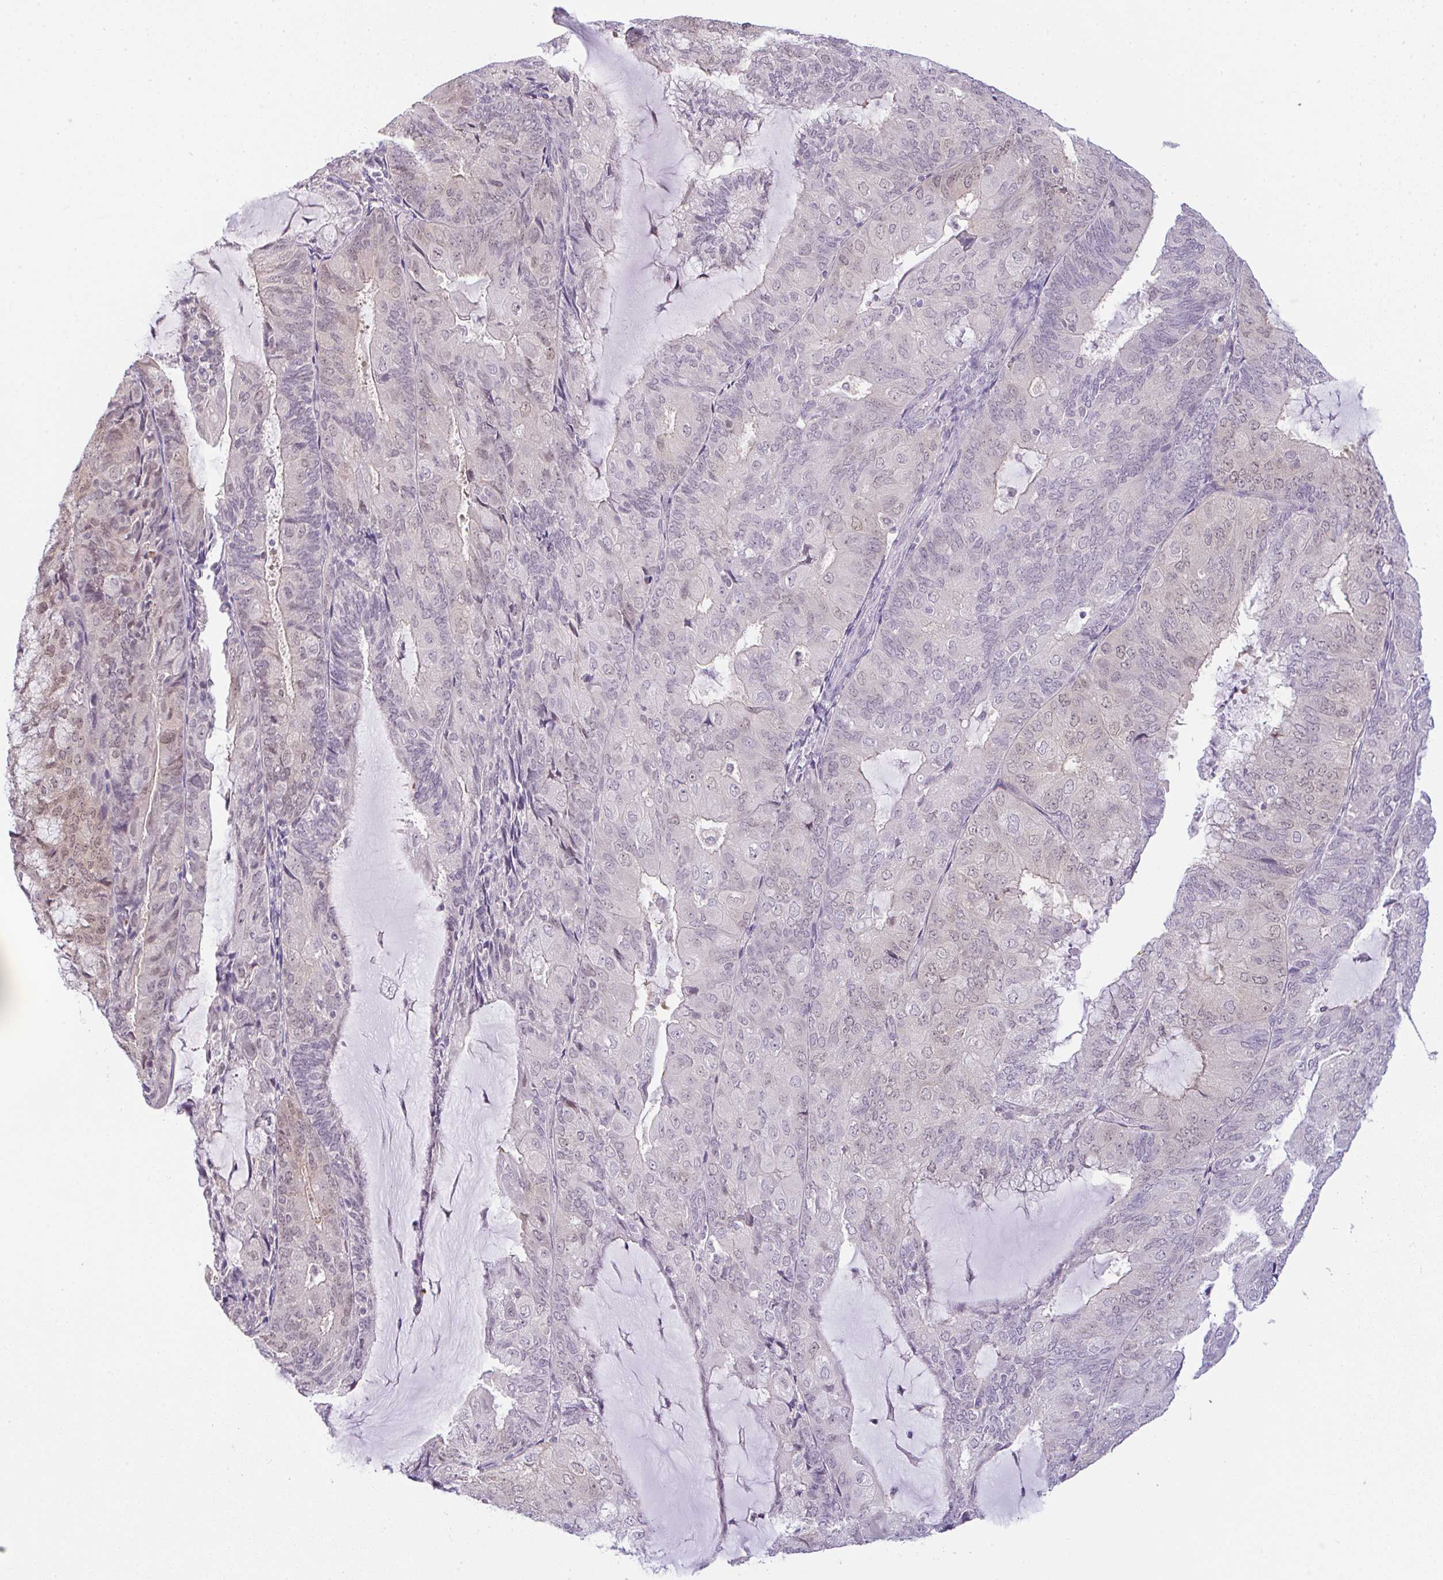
{"staining": {"intensity": "weak", "quantity": "<25%", "location": "nuclear"}, "tissue": "endometrial cancer", "cell_type": "Tumor cells", "image_type": "cancer", "snomed": [{"axis": "morphology", "description": "Adenocarcinoma, NOS"}, {"axis": "topography", "description": "Endometrium"}], "caption": "A high-resolution histopathology image shows immunohistochemistry (IHC) staining of endometrial cancer, which demonstrates no significant expression in tumor cells.", "gene": "CSE1L", "patient": {"sex": "female", "age": 81}}